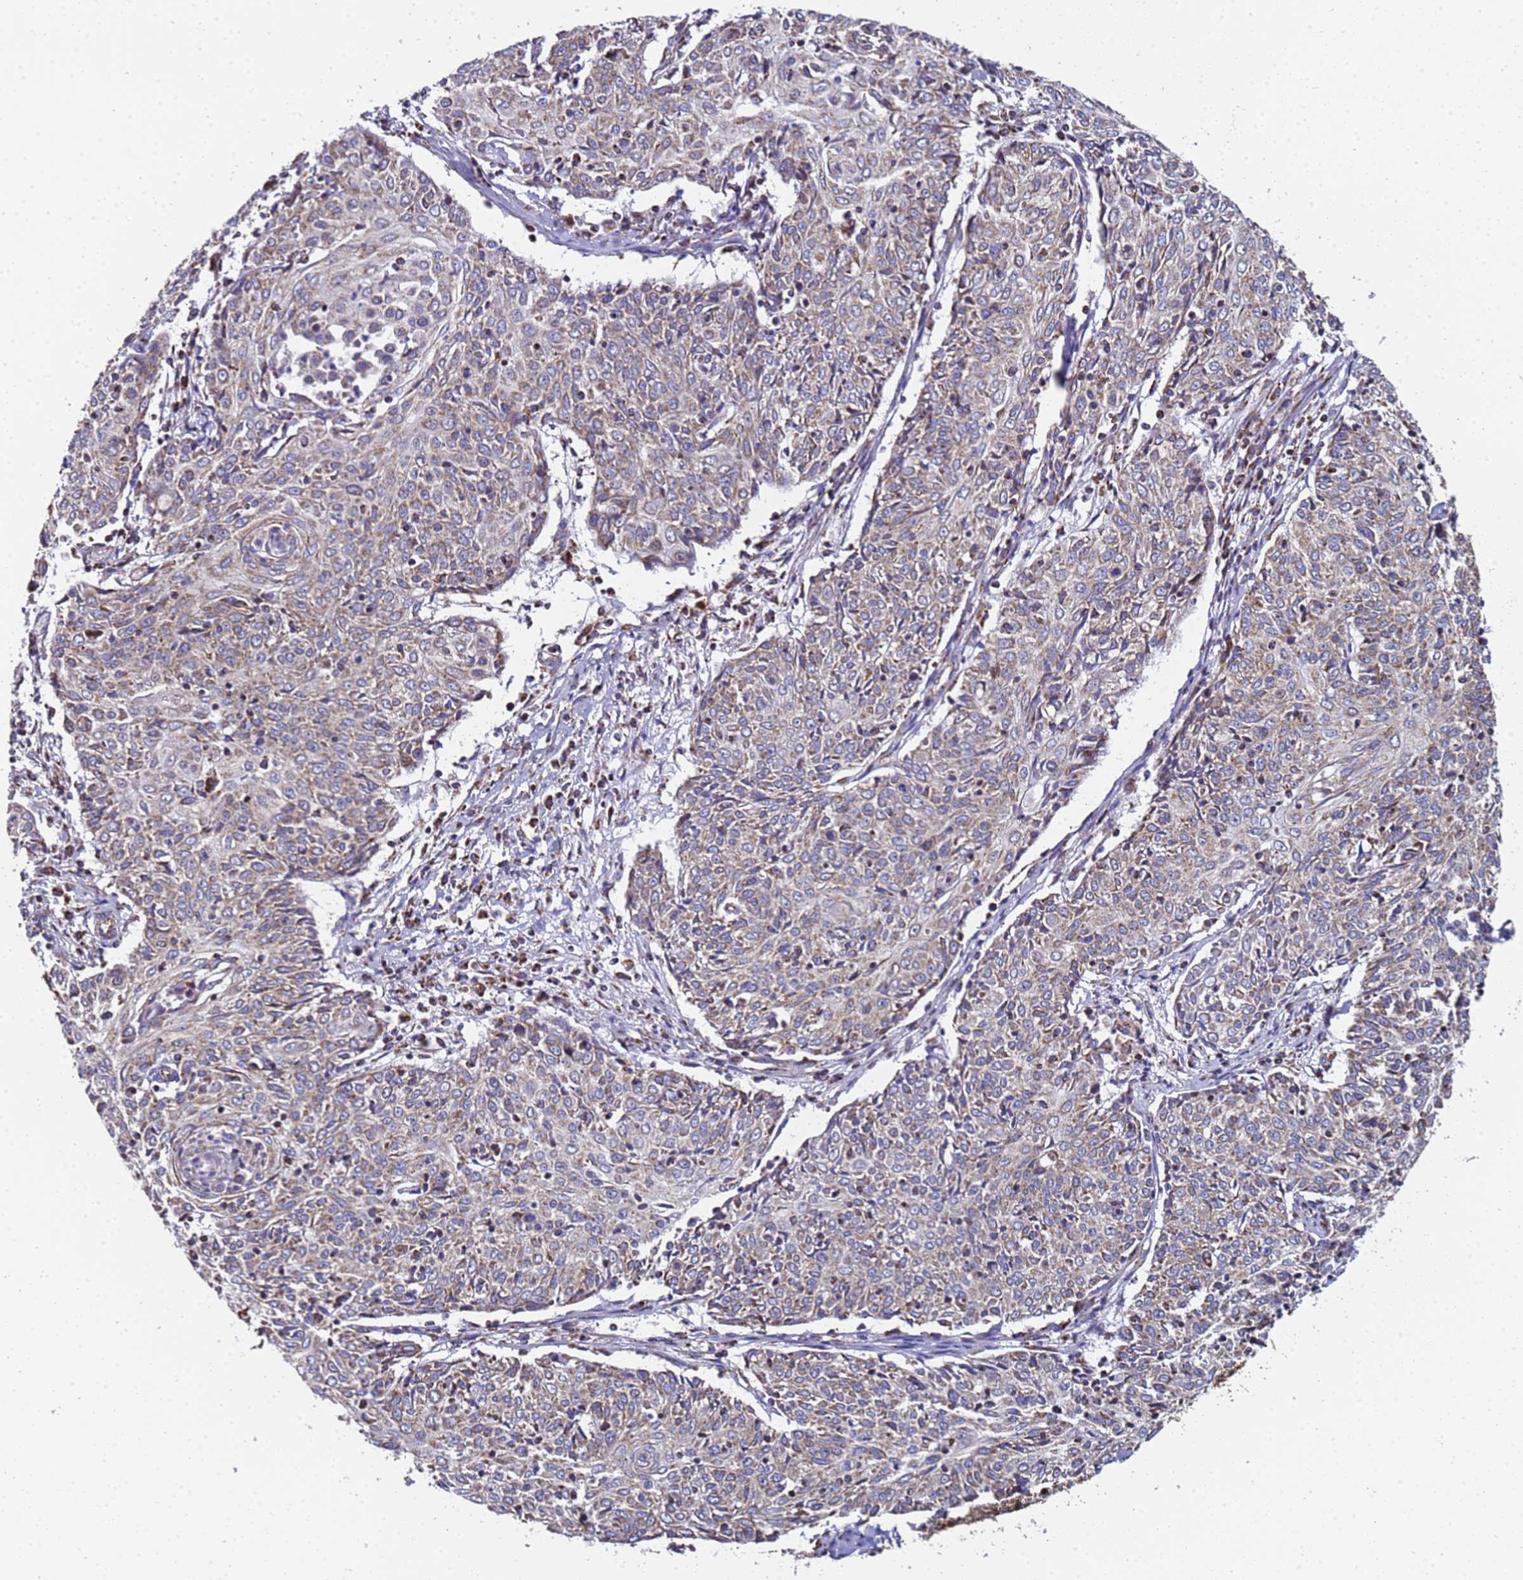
{"staining": {"intensity": "weak", "quantity": "25%-75%", "location": "cytoplasmic/membranous"}, "tissue": "cervical cancer", "cell_type": "Tumor cells", "image_type": "cancer", "snomed": [{"axis": "morphology", "description": "Squamous cell carcinoma, NOS"}, {"axis": "topography", "description": "Cervix"}], "caption": "Tumor cells display low levels of weak cytoplasmic/membranous expression in approximately 25%-75% of cells in human cervical cancer. The protein of interest is shown in brown color, while the nuclei are stained blue.", "gene": "MRPS12", "patient": {"sex": "female", "age": 48}}